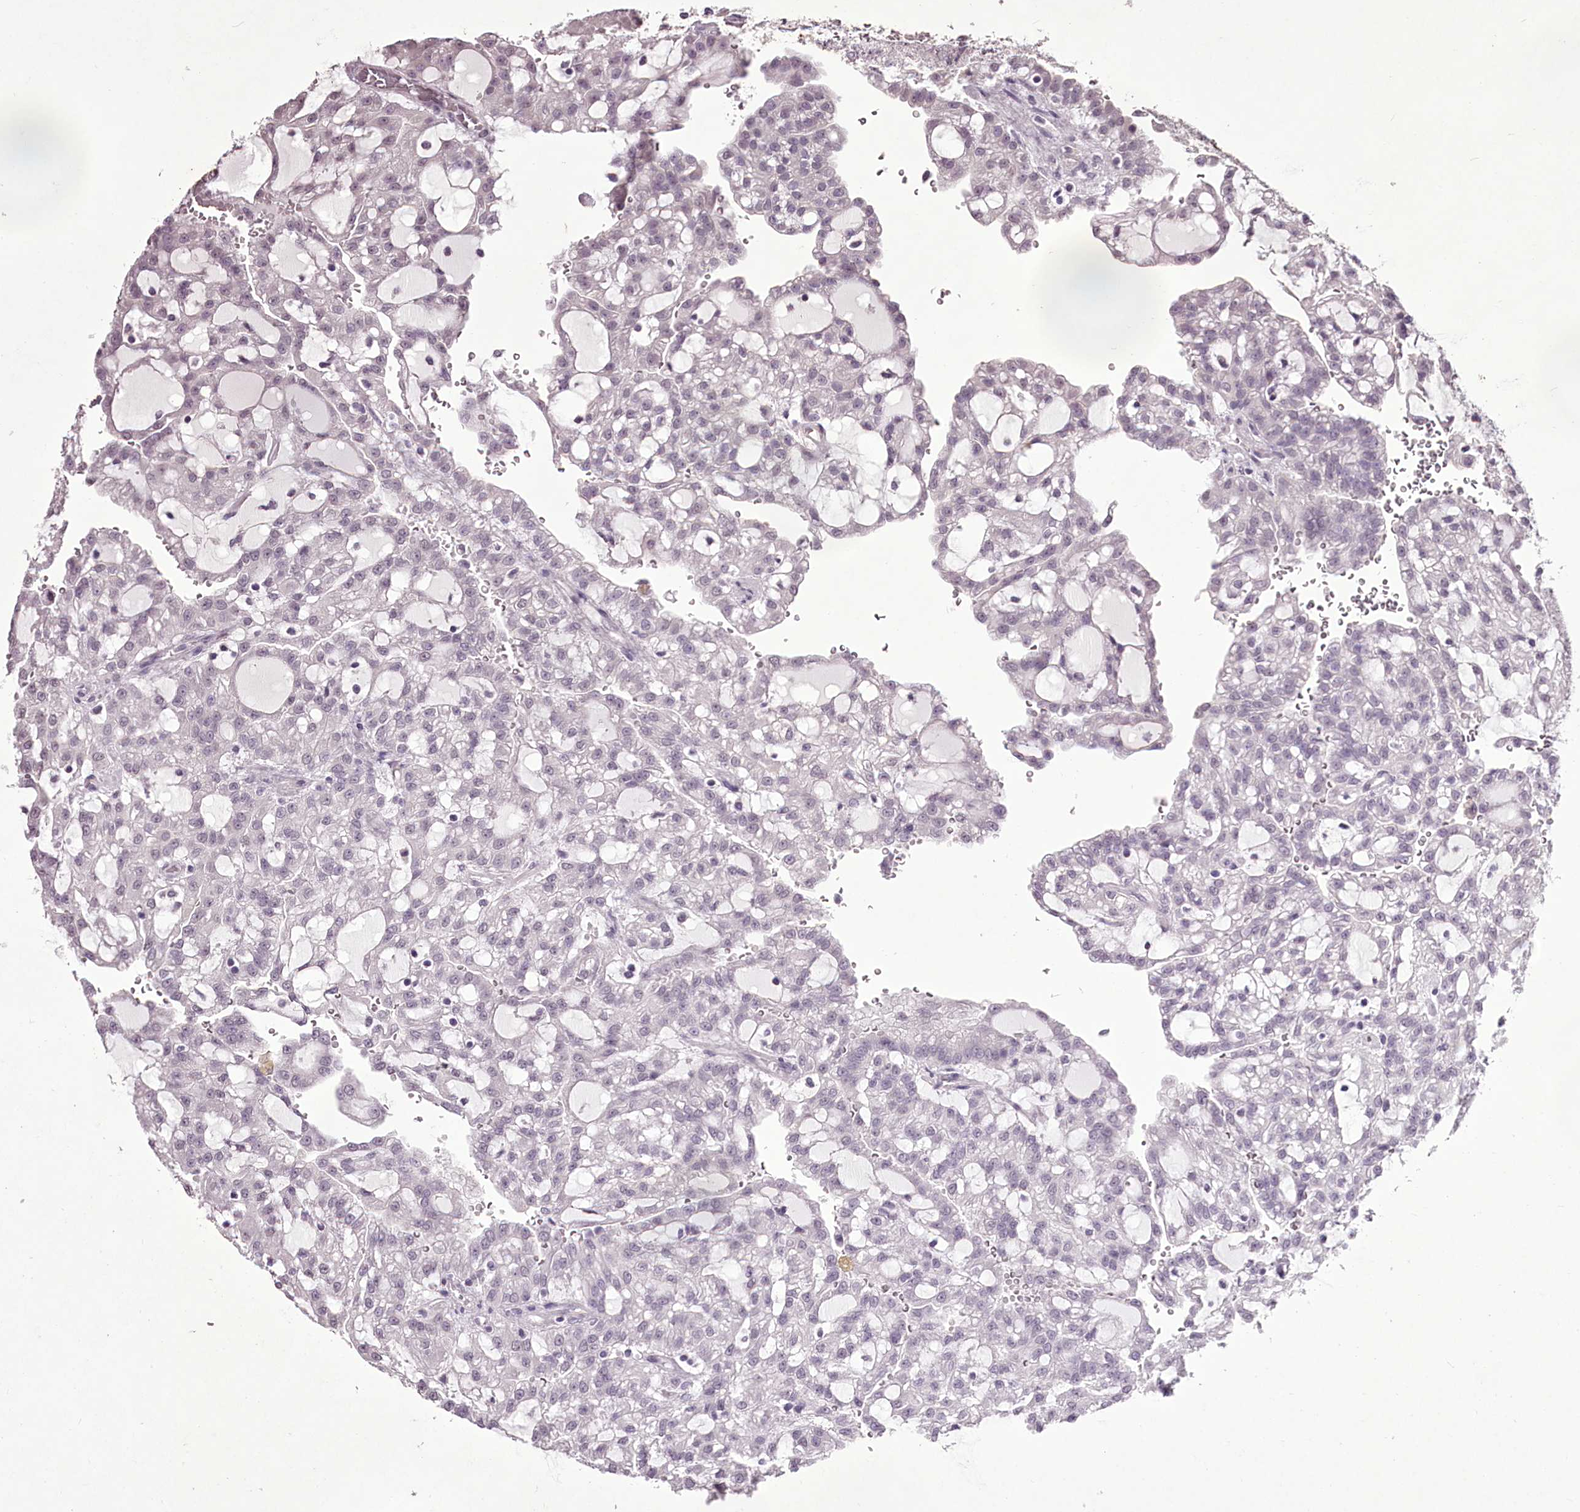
{"staining": {"intensity": "negative", "quantity": "none", "location": "none"}, "tissue": "renal cancer", "cell_type": "Tumor cells", "image_type": "cancer", "snomed": [{"axis": "morphology", "description": "Adenocarcinoma, NOS"}, {"axis": "topography", "description": "Kidney"}], "caption": "Immunohistochemistry photomicrograph of human renal cancer stained for a protein (brown), which exhibits no staining in tumor cells.", "gene": "C1orf56", "patient": {"sex": "male", "age": 63}}